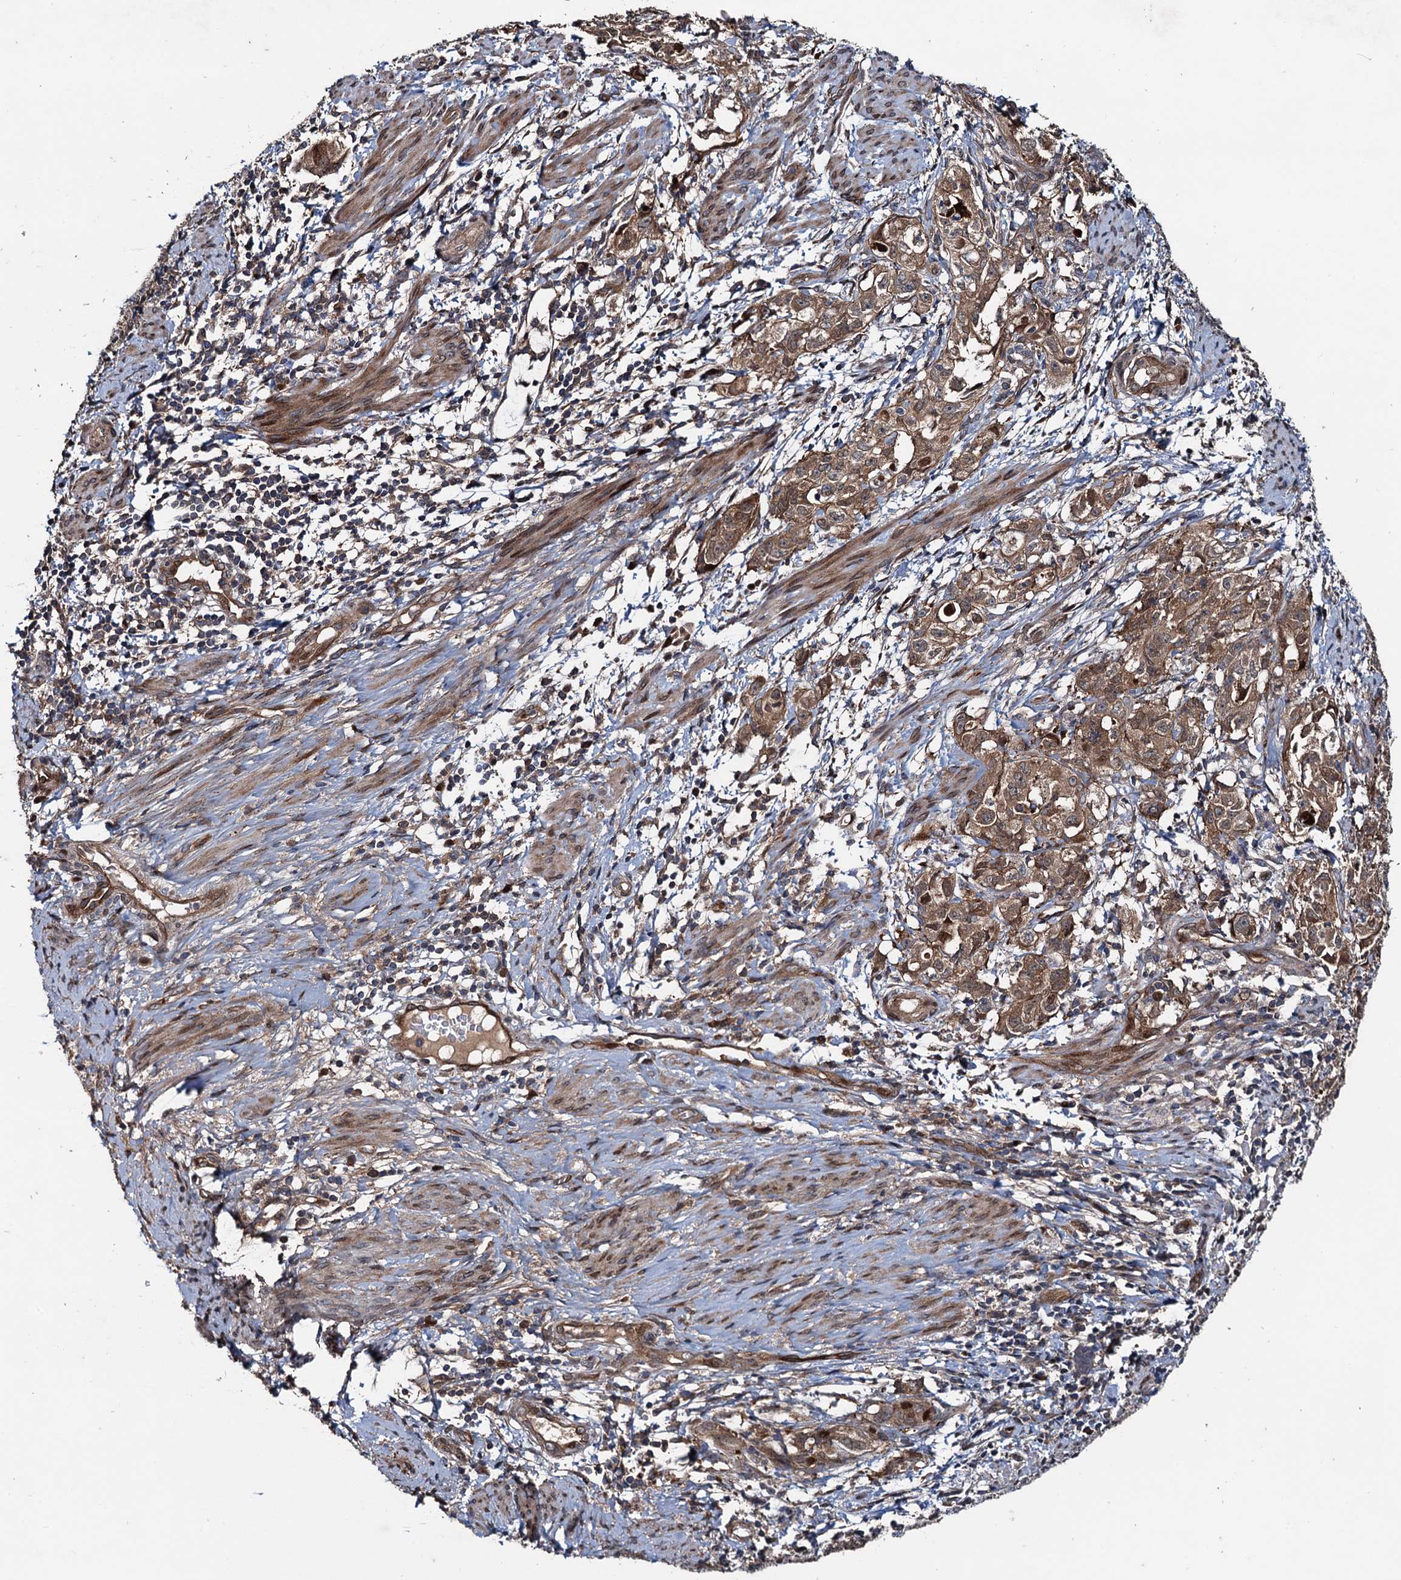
{"staining": {"intensity": "moderate", "quantity": ">75%", "location": "cytoplasmic/membranous"}, "tissue": "endometrial cancer", "cell_type": "Tumor cells", "image_type": "cancer", "snomed": [{"axis": "morphology", "description": "Adenocarcinoma, NOS"}, {"axis": "topography", "description": "Endometrium"}], "caption": "High-magnification brightfield microscopy of endometrial adenocarcinoma stained with DAB (3,3'-diaminobenzidine) (brown) and counterstained with hematoxylin (blue). tumor cells exhibit moderate cytoplasmic/membranous positivity is appreciated in approximately>75% of cells. (brown staining indicates protein expression, while blue staining denotes nuclei).", "gene": "RHOBTB1", "patient": {"sex": "female", "age": 65}}